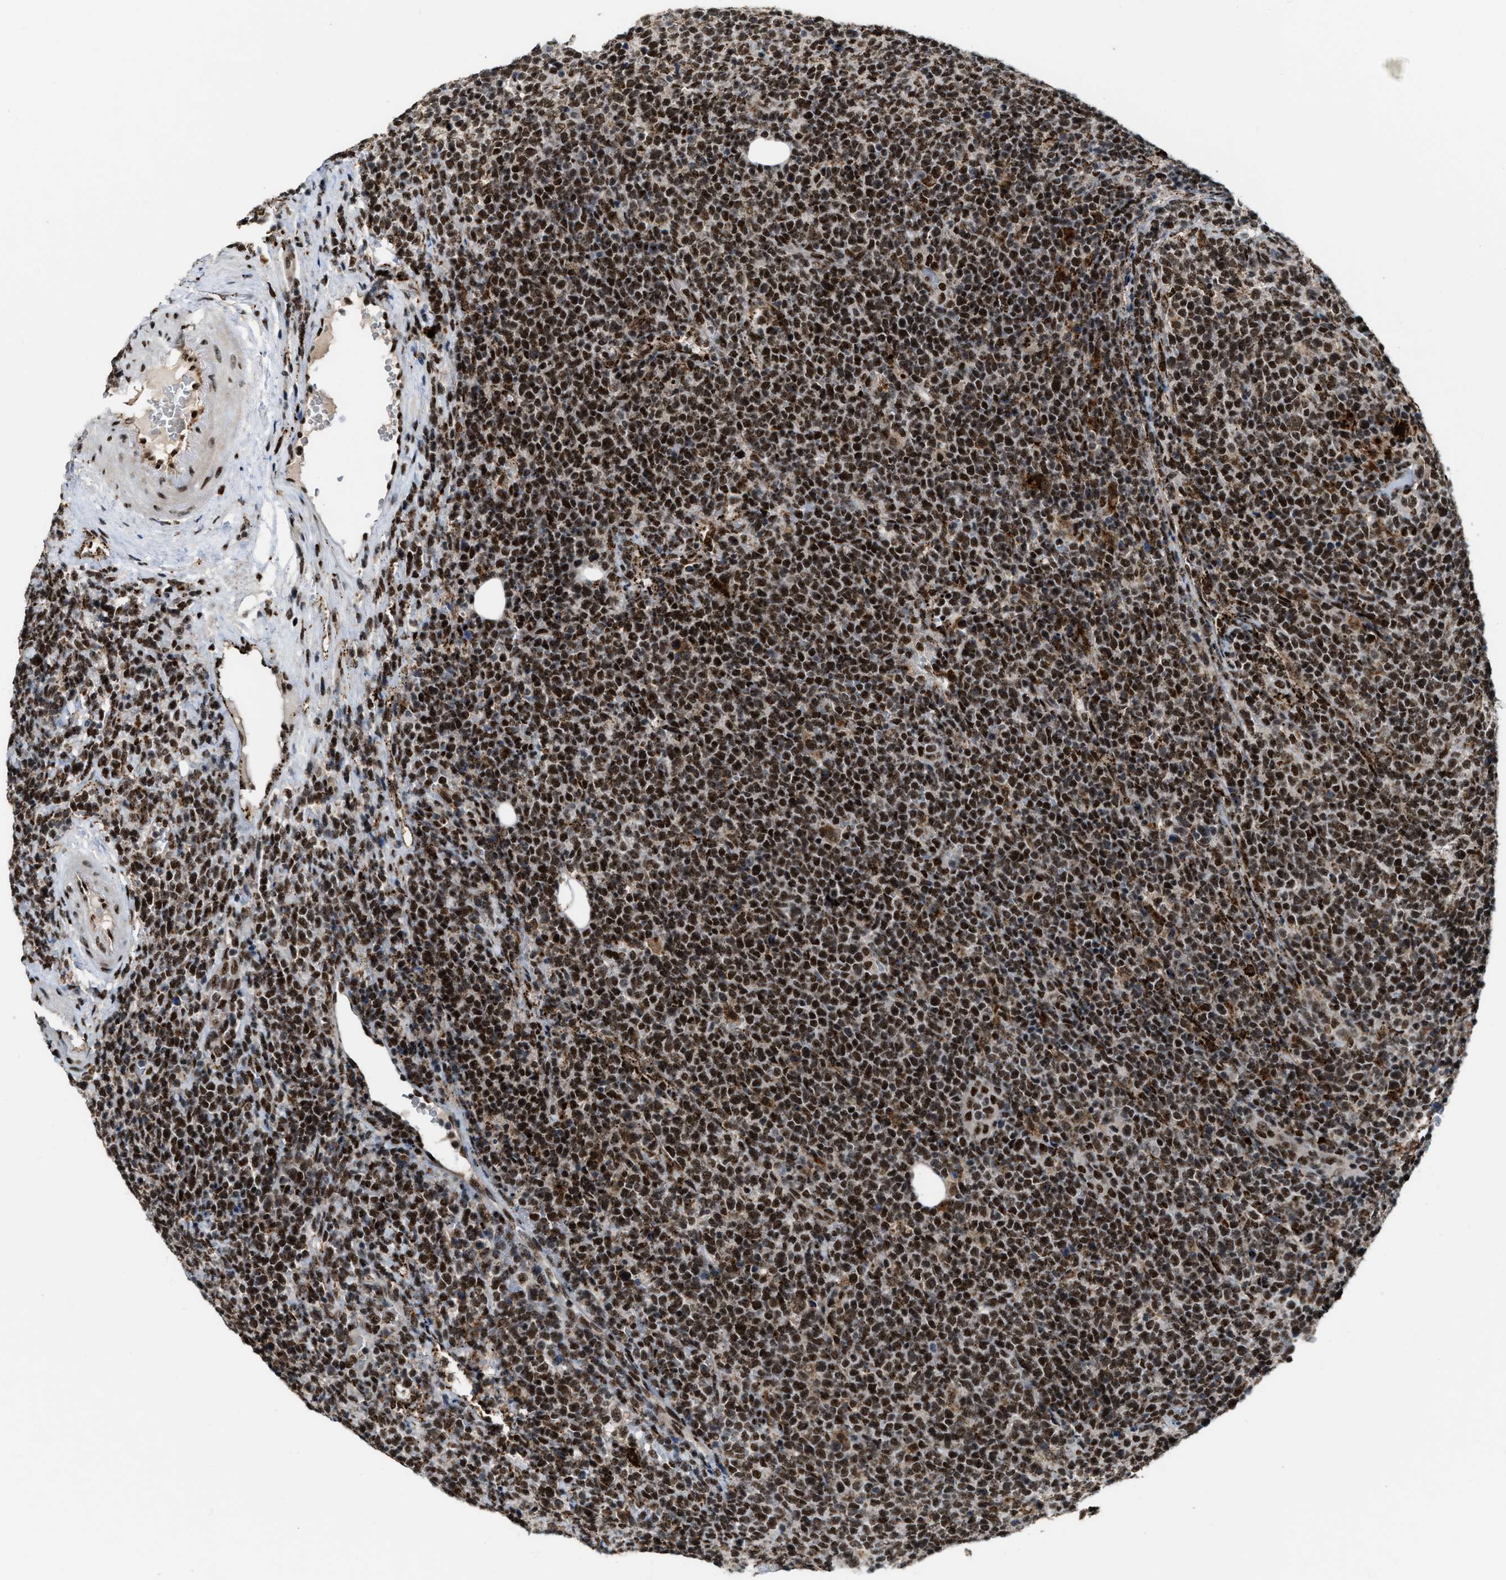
{"staining": {"intensity": "strong", "quantity": ">75%", "location": "cytoplasmic/membranous,nuclear"}, "tissue": "lymphoma", "cell_type": "Tumor cells", "image_type": "cancer", "snomed": [{"axis": "morphology", "description": "Malignant lymphoma, non-Hodgkin's type, High grade"}, {"axis": "topography", "description": "Lymph node"}], "caption": "High-grade malignant lymphoma, non-Hodgkin's type was stained to show a protein in brown. There is high levels of strong cytoplasmic/membranous and nuclear positivity in approximately >75% of tumor cells. The protein is shown in brown color, while the nuclei are stained blue.", "gene": "NUMA1", "patient": {"sex": "male", "age": 61}}